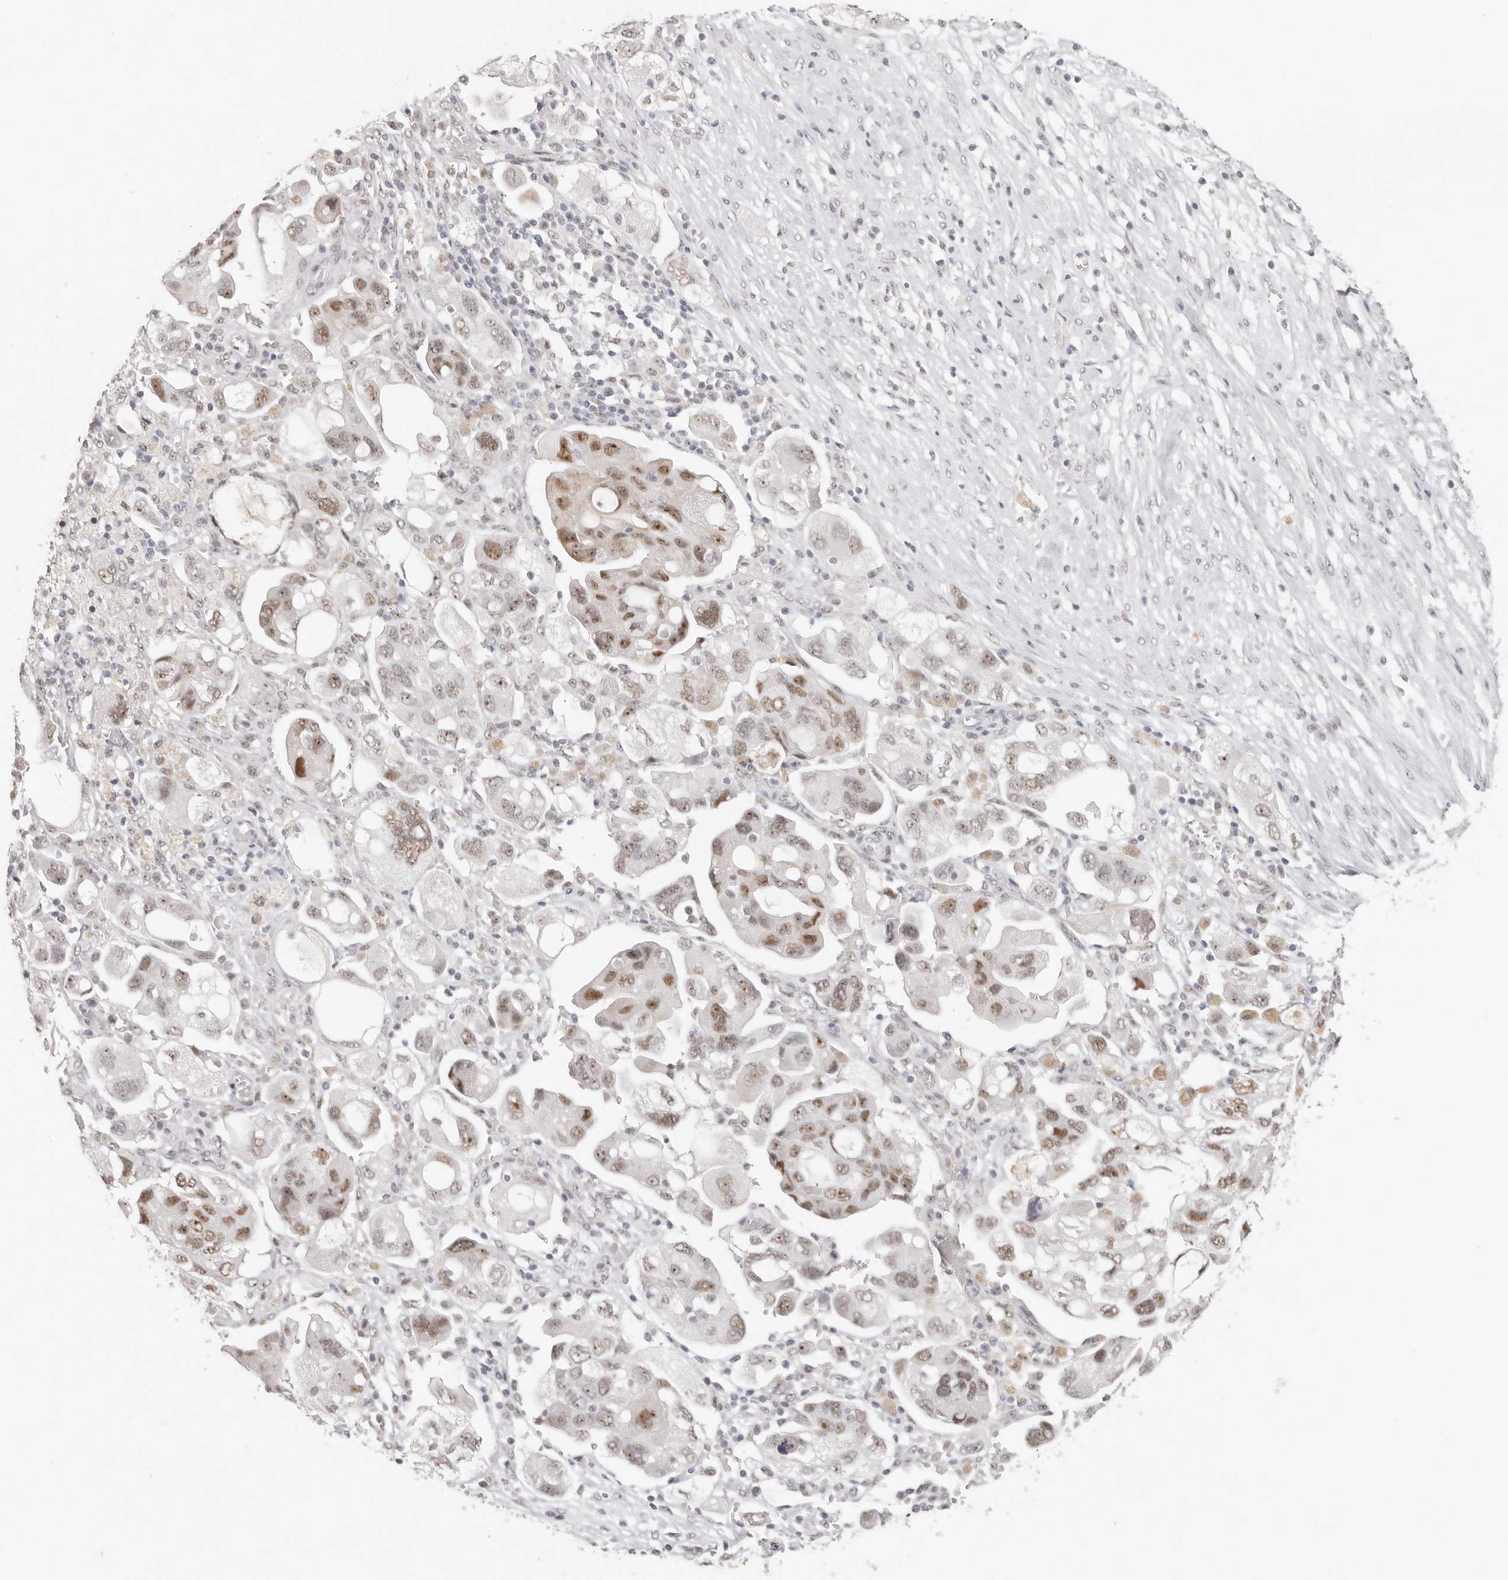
{"staining": {"intensity": "moderate", "quantity": ">75%", "location": "nuclear"}, "tissue": "ovarian cancer", "cell_type": "Tumor cells", "image_type": "cancer", "snomed": [{"axis": "morphology", "description": "Carcinoma, NOS"}, {"axis": "morphology", "description": "Cystadenocarcinoma, serous, NOS"}, {"axis": "topography", "description": "Ovary"}], "caption": "Ovarian carcinoma stained with a protein marker demonstrates moderate staining in tumor cells.", "gene": "LARP7", "patient": {"sex": "female", "age": 69}}